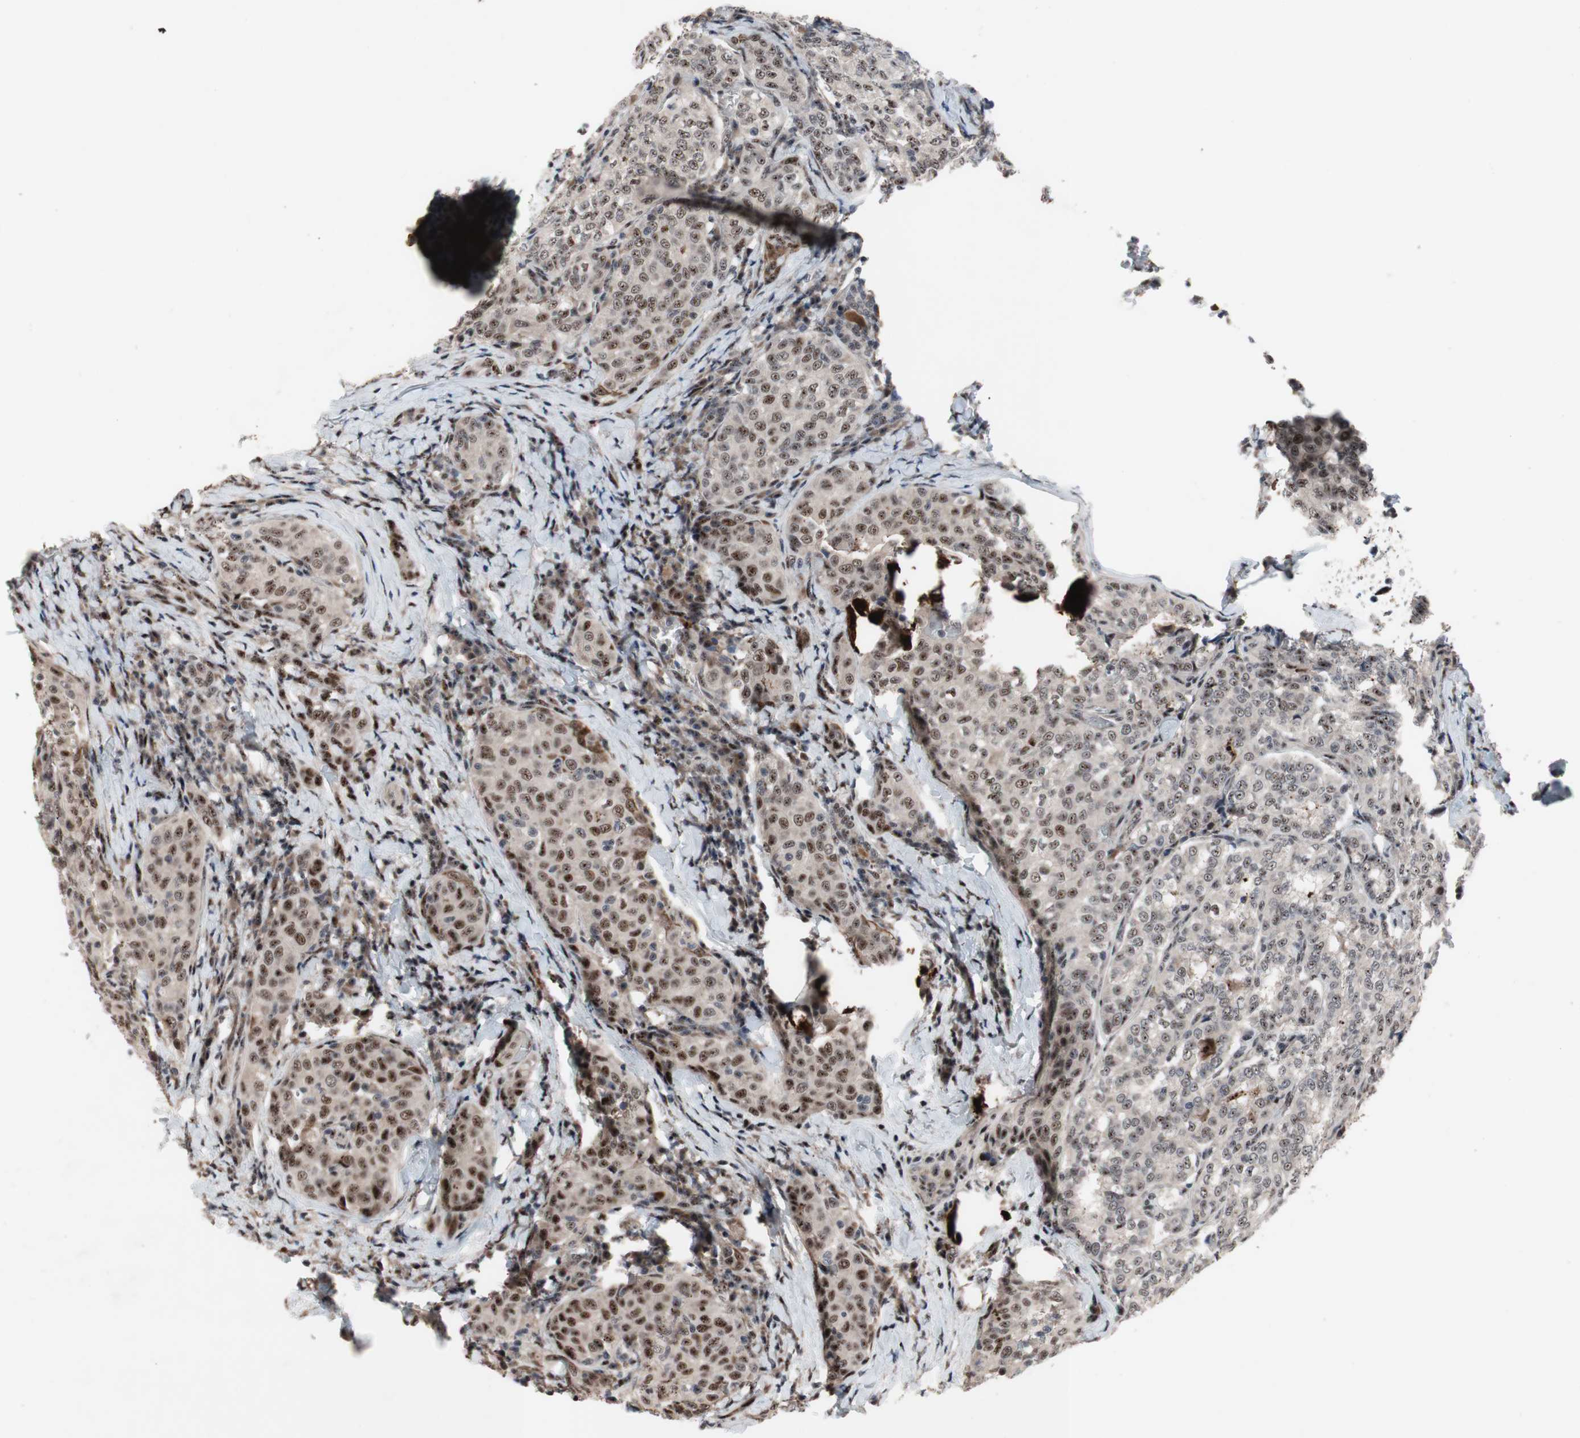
{"staining": {"intensity": "moderate", "quantity": "<25%", "location": "nuclear"}, "tissue": "thyroid cancer", "cell_type": "Tumor cells", "image_type": "cancer", "snomed": [{"axis": "morphology", "description": "Normal tissue, NOS"}, {"axis": "morphology", "description": "Papillary adenocarcinoma, NOS"}, {"axis": "topography", "description": "Thyroid gland"}], "caption": "This histopathology image reveals thyroid cancer stained with IHC to label a protein in brown. The nuclear of tumor cells show moderate positivity for the protein. Nuclei are counter-stained blue.", "gene": "SOX7", "patient": {"sex": "female", "age": 30}}